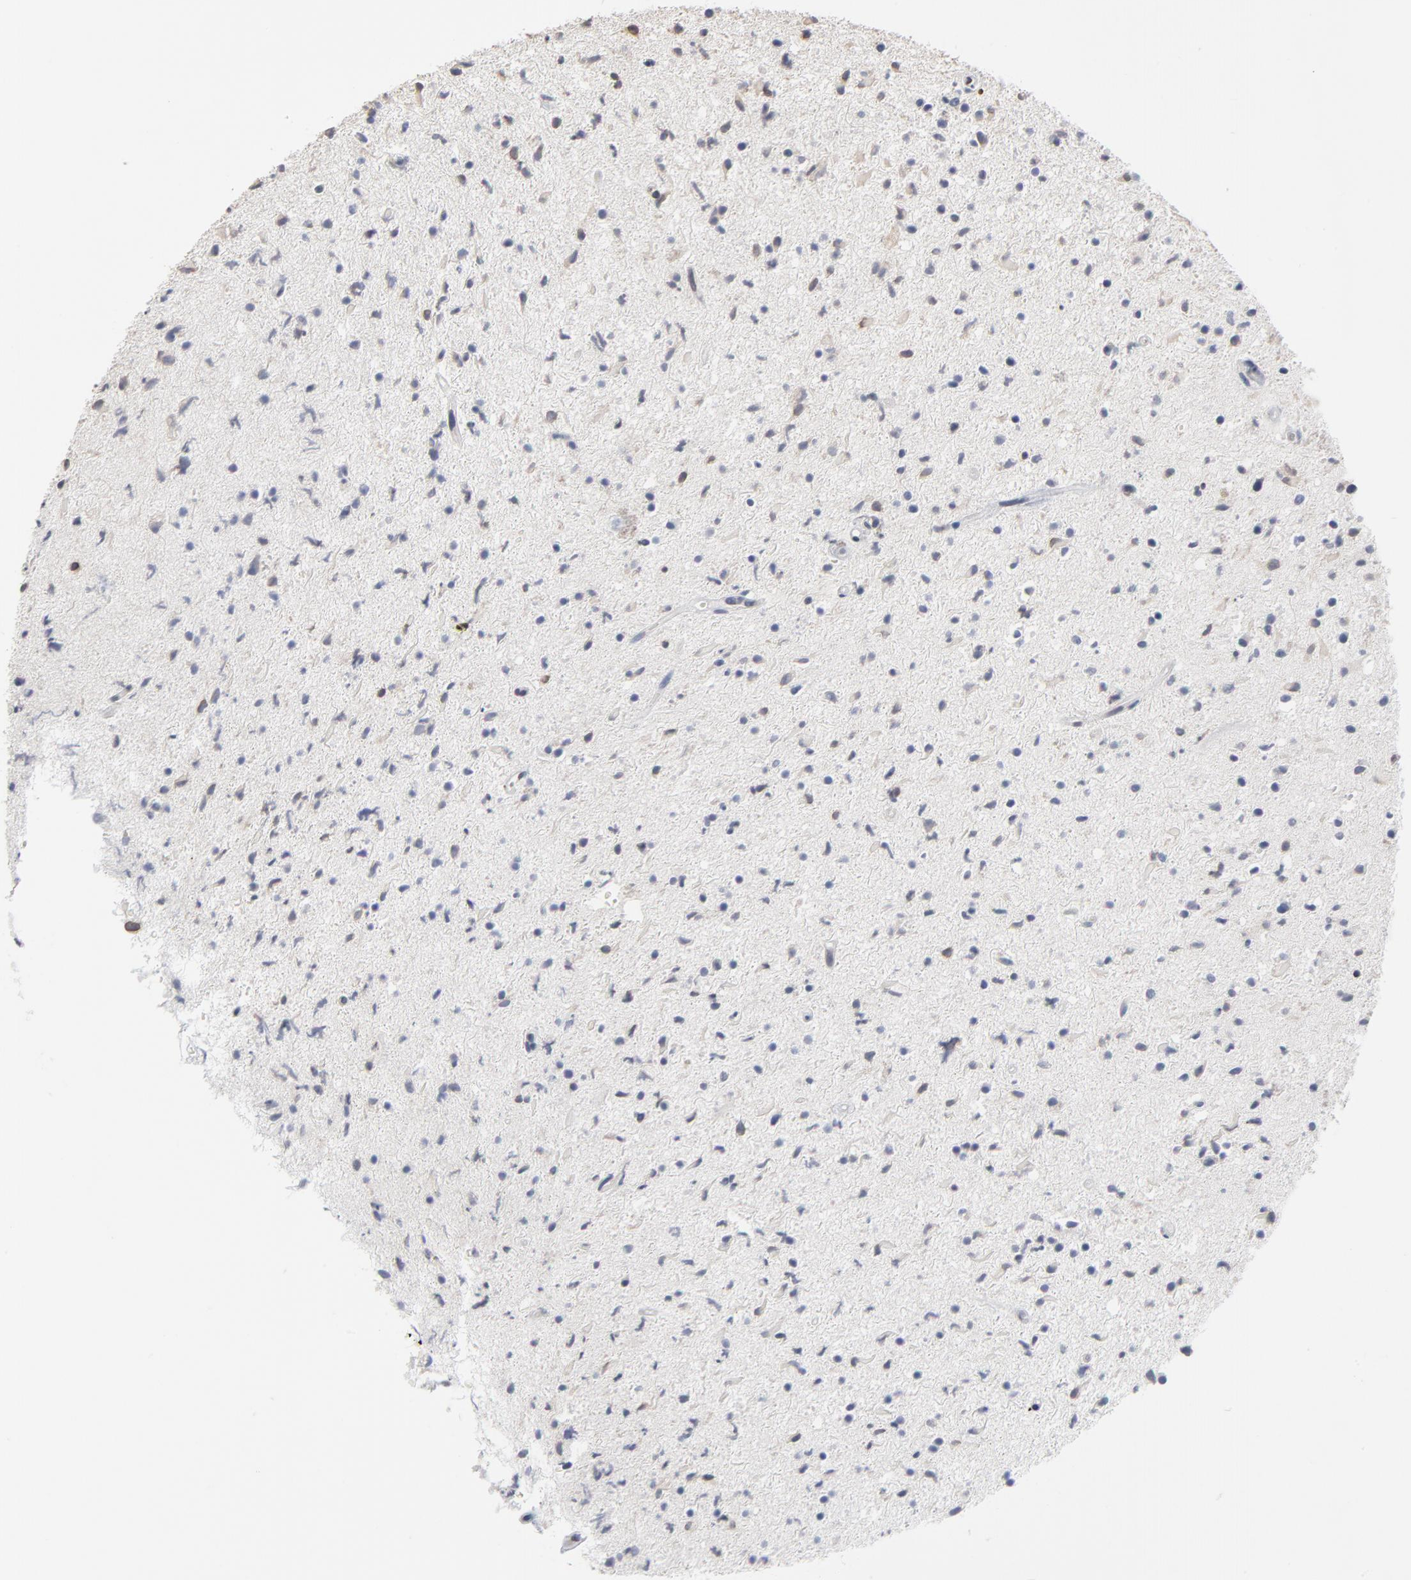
{"staining": {"intensity": "negative", "quantity": "none", "location": "none"}, "tissue": "glioma", "cell_type": "Tumor cells", "image_type": "cancer", "snomed": [{"axis": "morphology", "description": "Glioma, malignant, High grade"}, {"axis": "topography", "description": "Brain"}], "caption": "Tumor cells show no significant protein staining in glioma.", "gene": "SYNE2", "patient": {"sex": "male", "age": 33}}